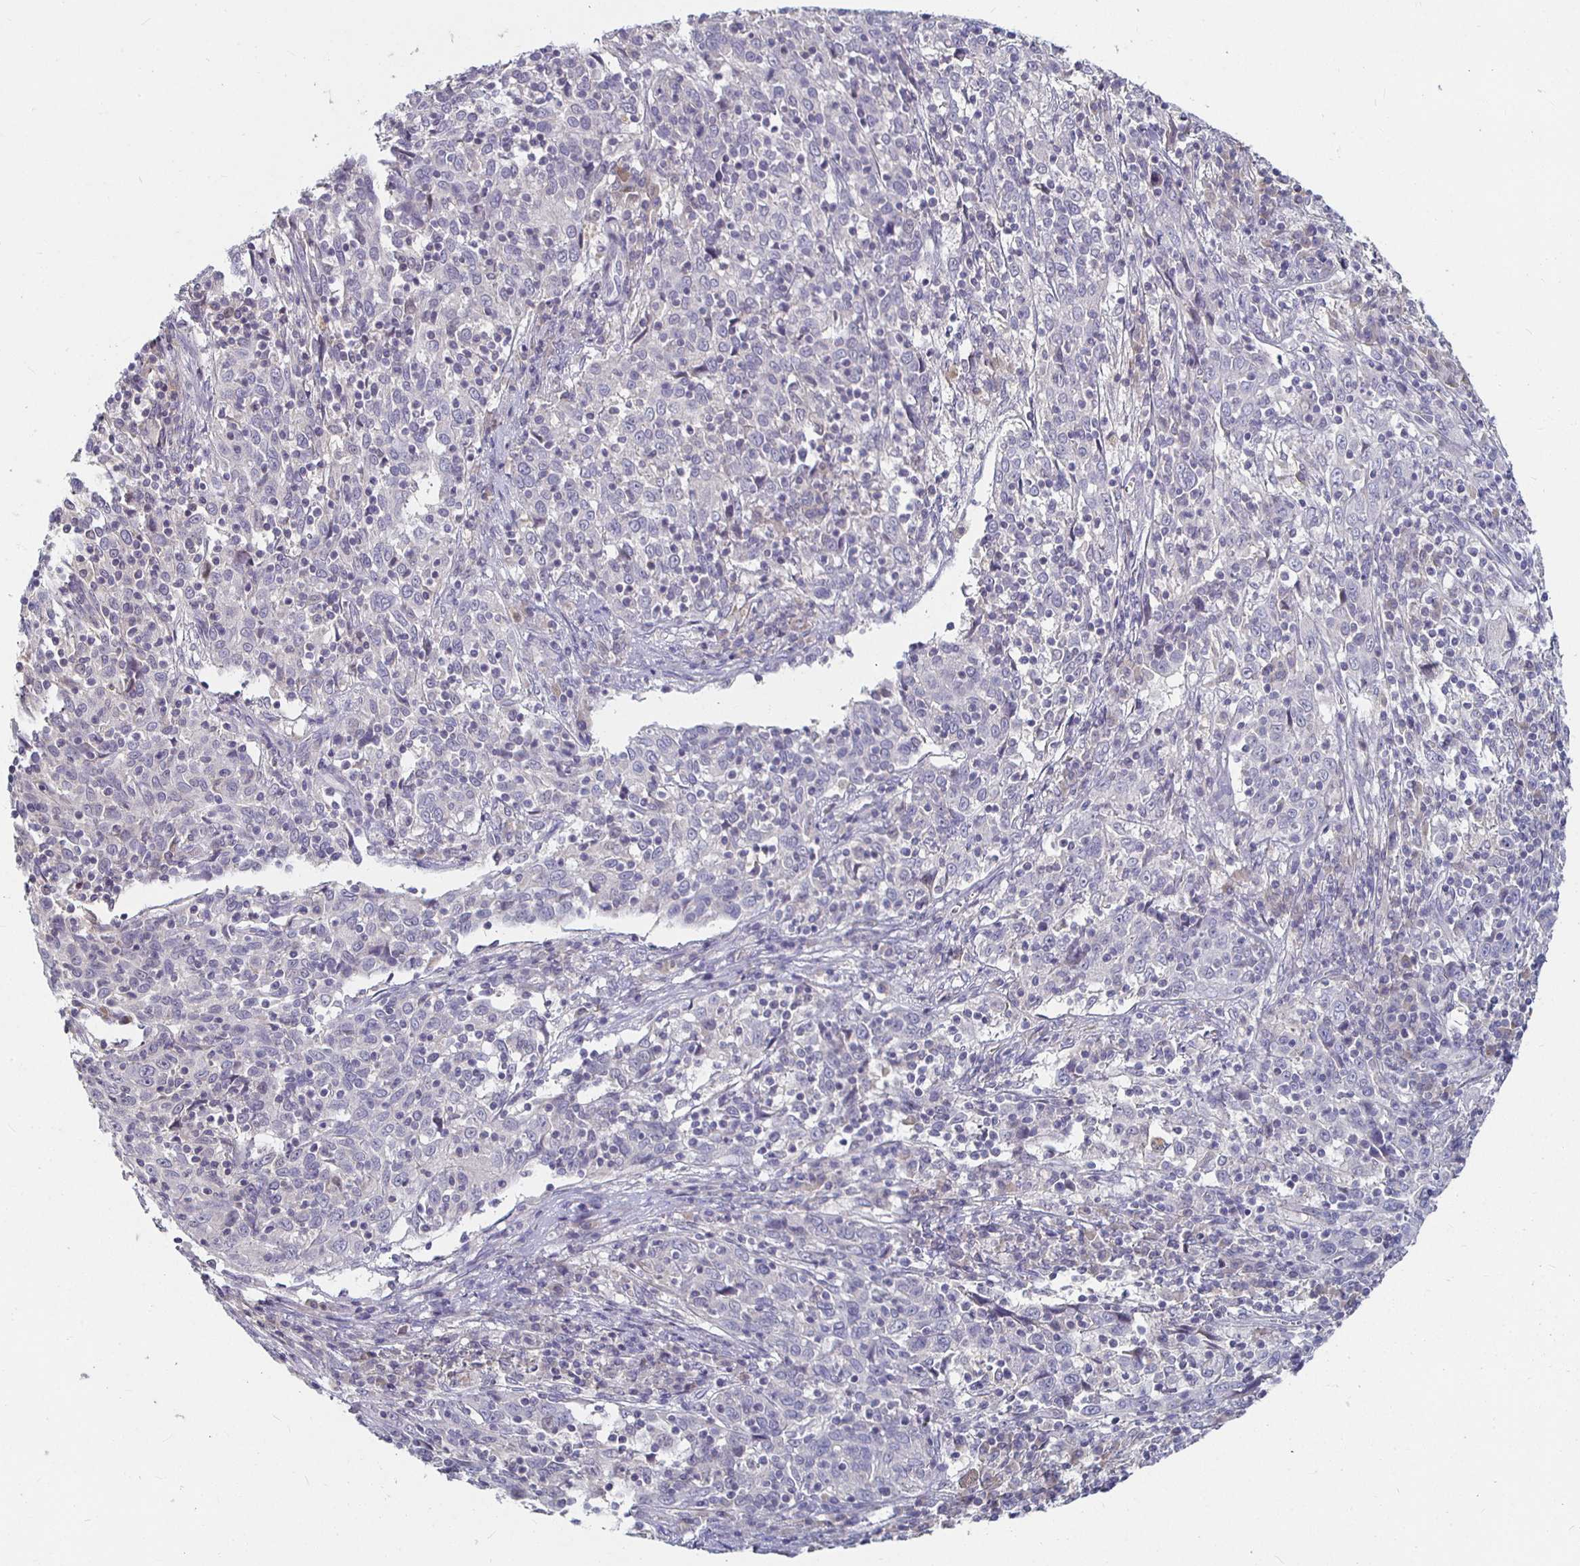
{"staining": {"intensity": "negative", "quantity": "none", "location": "none"}, "tissue": "cervical cancer", "cell_type": "Tumor cells", "image_type": "cancer", "snomed": [{"axis": "morphology", "description": "Squamous cell carcinoma, NOS"}, {"axis": "topography", "description": "Cervix"}], "caption": "This image is of cervical cancer stained with immunohistochemistry (IHC) to label a protein in brown with the nuclei are counter-stained blue. There is no expression in tumor cells.", "gene": "RNF144B", "patient": {"sex": "female", "age": 46}}